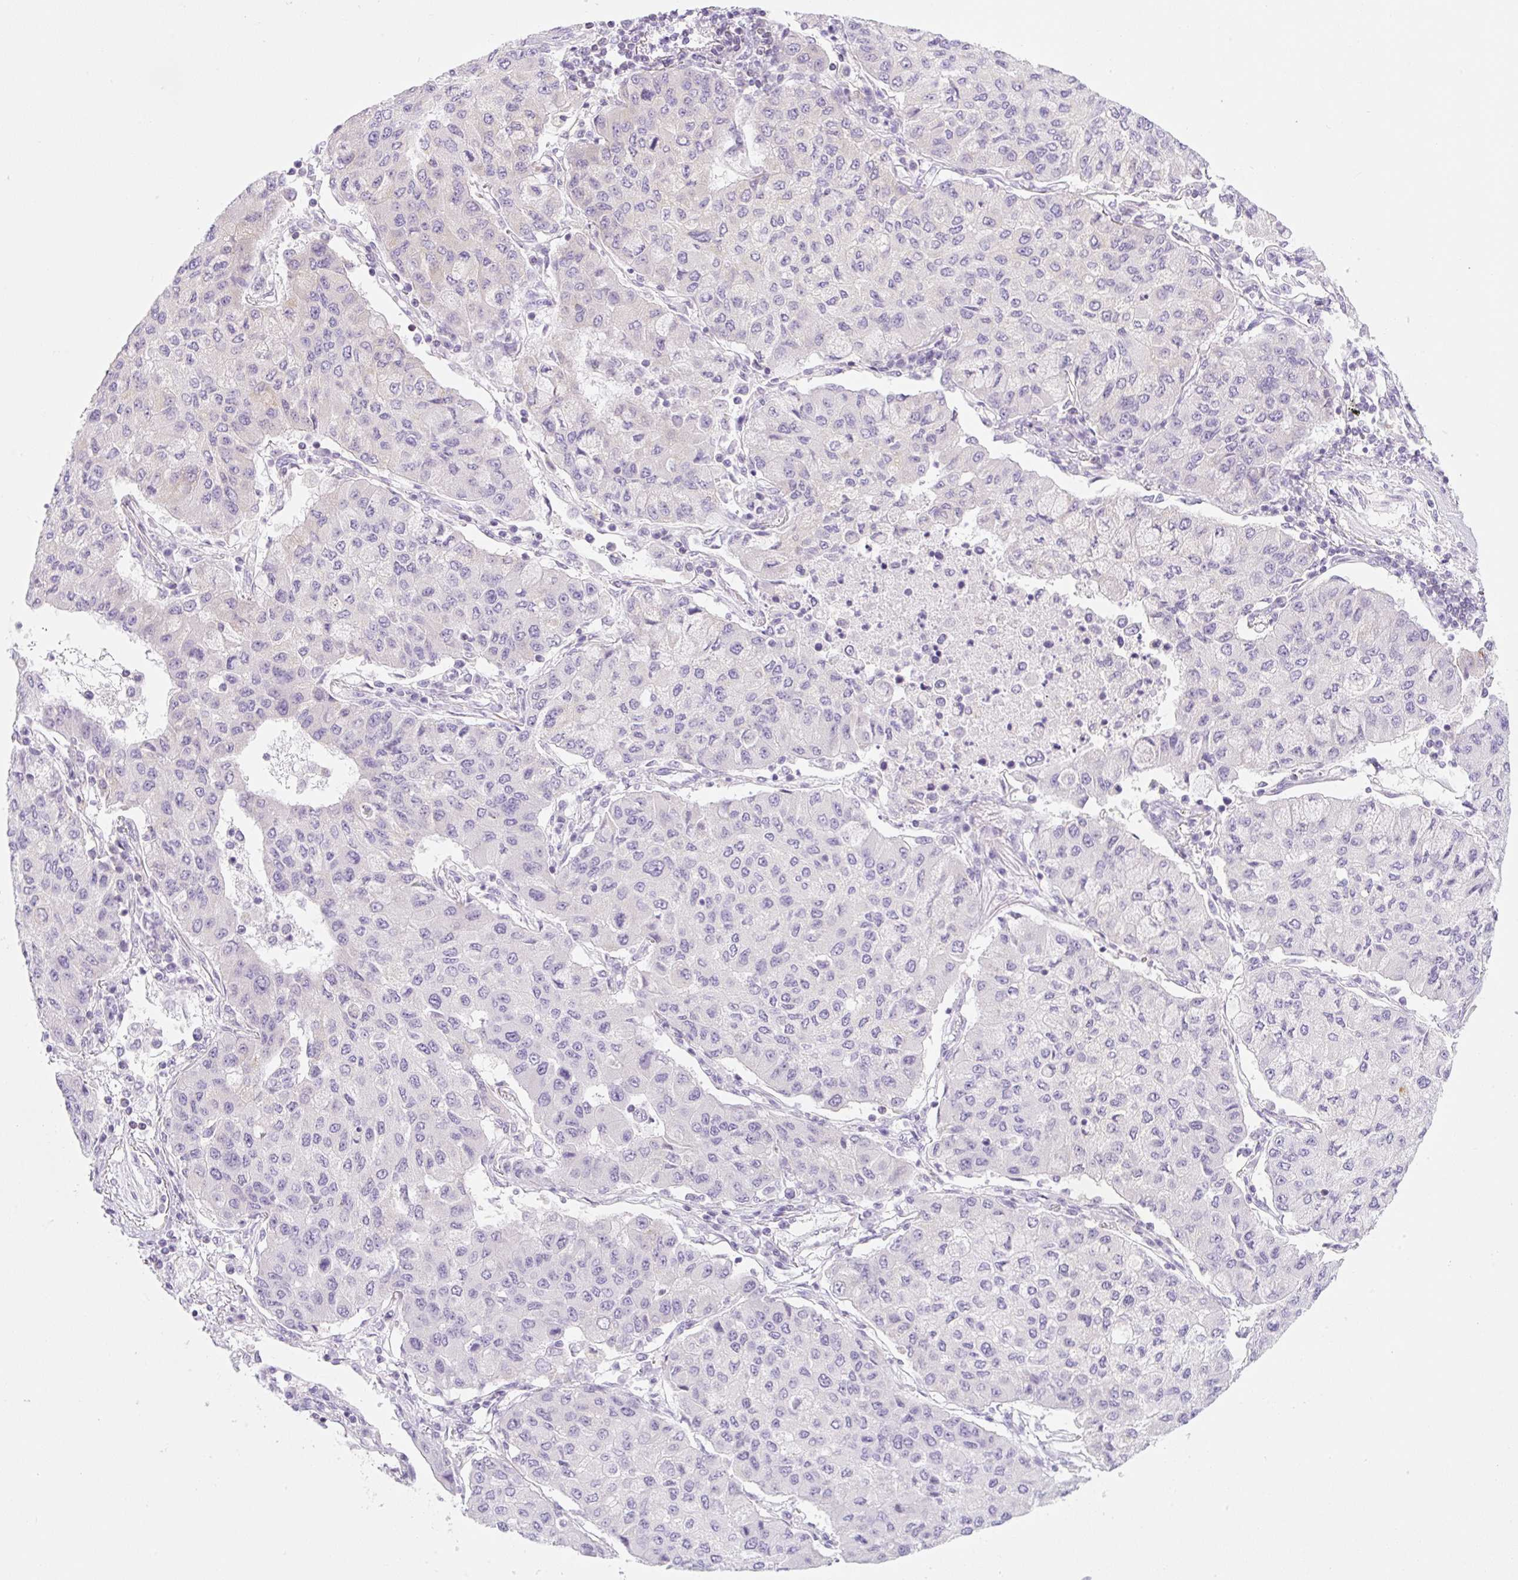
{"staining": {"intensity": "negative", "quantity": "none", "location": "none"}, "tissue": "lung cancer", "cell_type": "Tumor cells", "image_type": "cancer", "snomed": [{"axis": "morphology", "description": "Squamous cell carcinoma, NOS"}, {"axis": "topography", "description": "Lung"}], "caption": "The image demonstrates no significant positivity in tumor cells of lung cancer (squamous cell carcinoma).", "gene": "FOCAD", "patient": {"sex": "male", "age": 74}}